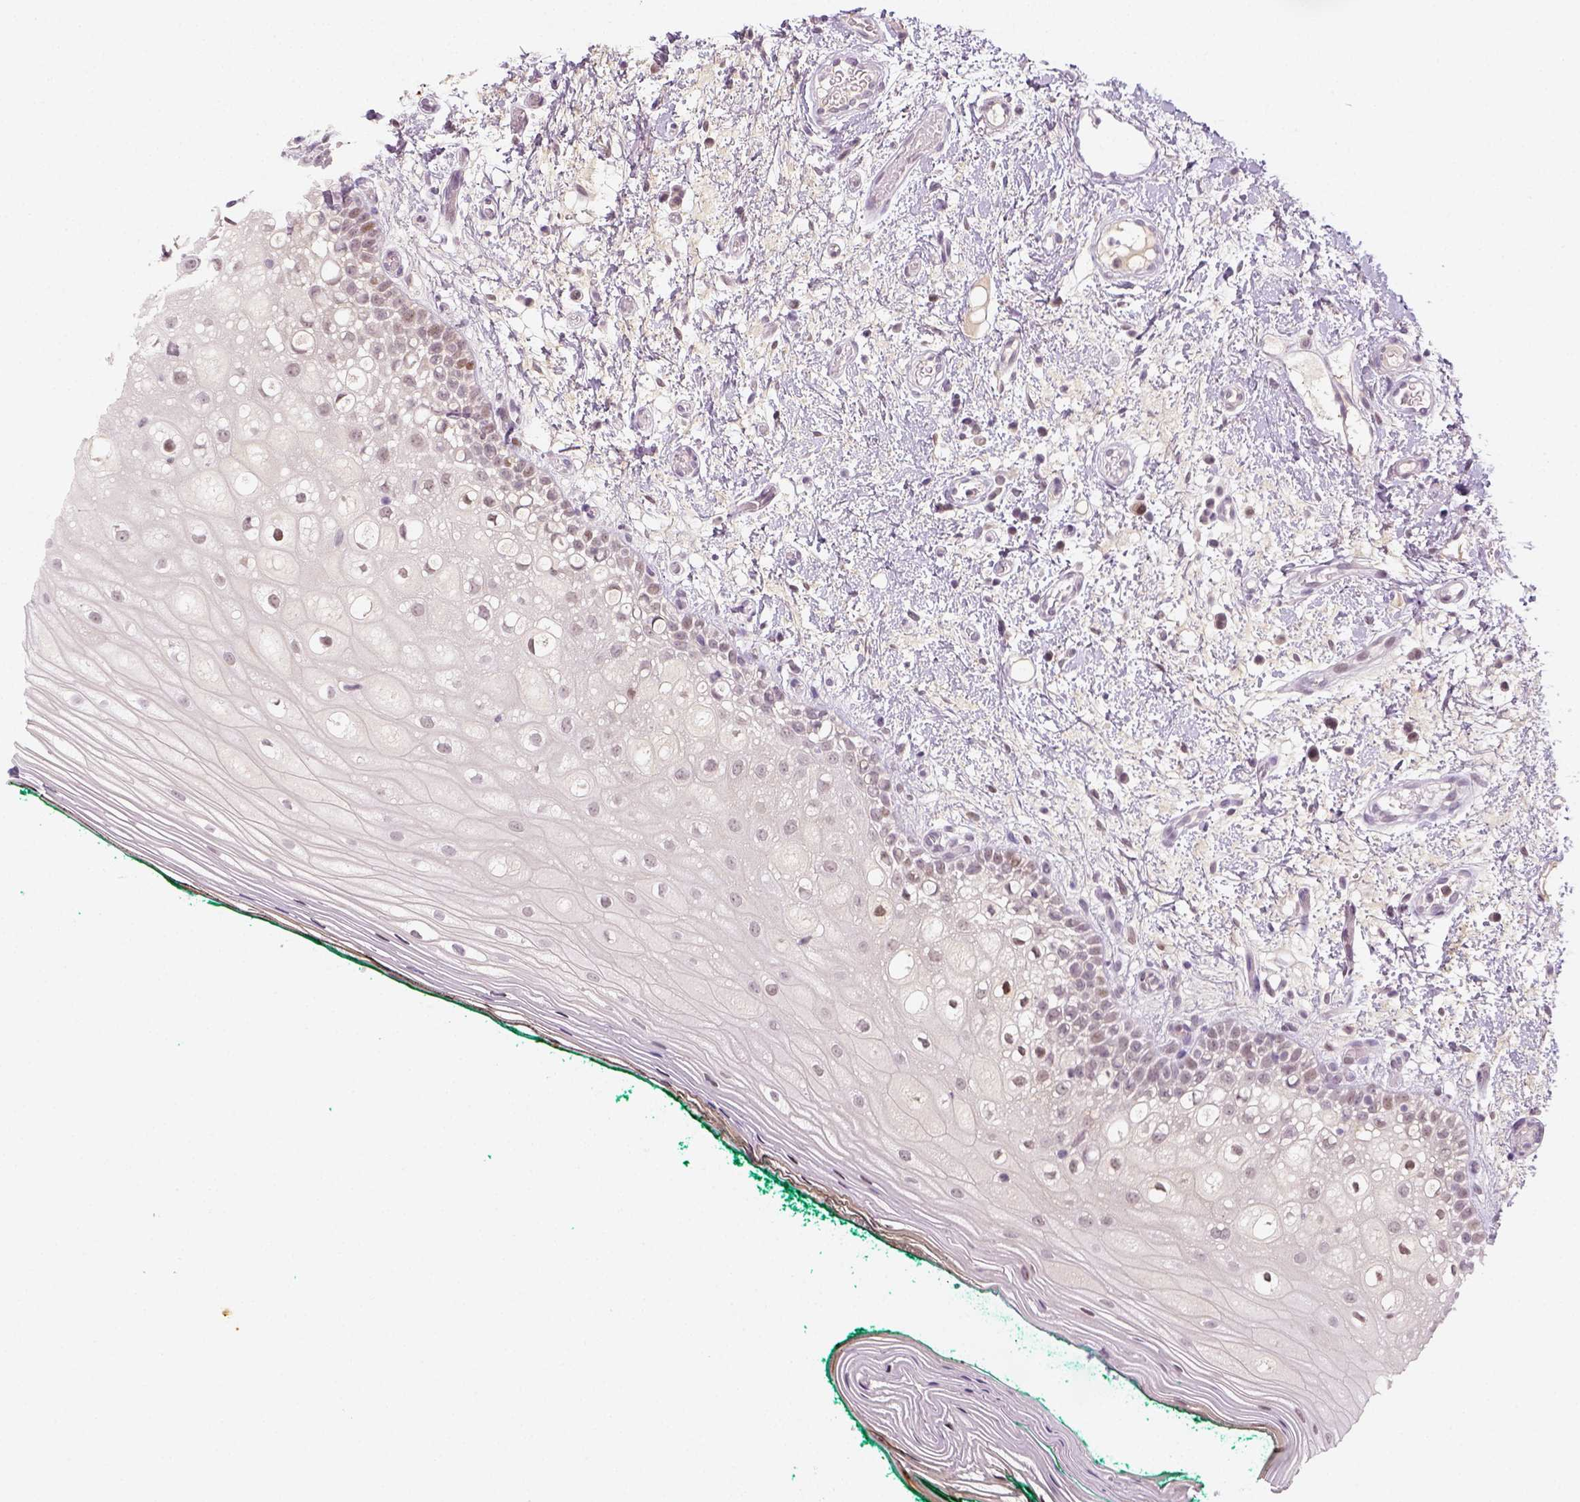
{"staining": {"intensity": "weak", "quantity": "<25%", "location": "nuclear"}, "tissue": "oral mucosa", "cell_type": "Squamous epithelial cells", "image_type": "normal", "snomed": [{"axis": "morphology", "description": "Normal tissue, NOS"}, {"axis": "topography", "description": "Oral tissue"}], "caption": "IHC micrograph of unremarkable oral mucosa stained for a protein (brown), which shows no staining in squamous epithelial cells.", "gene": "MAGEB3", "patient": {"sex": "female", "age": 83}}